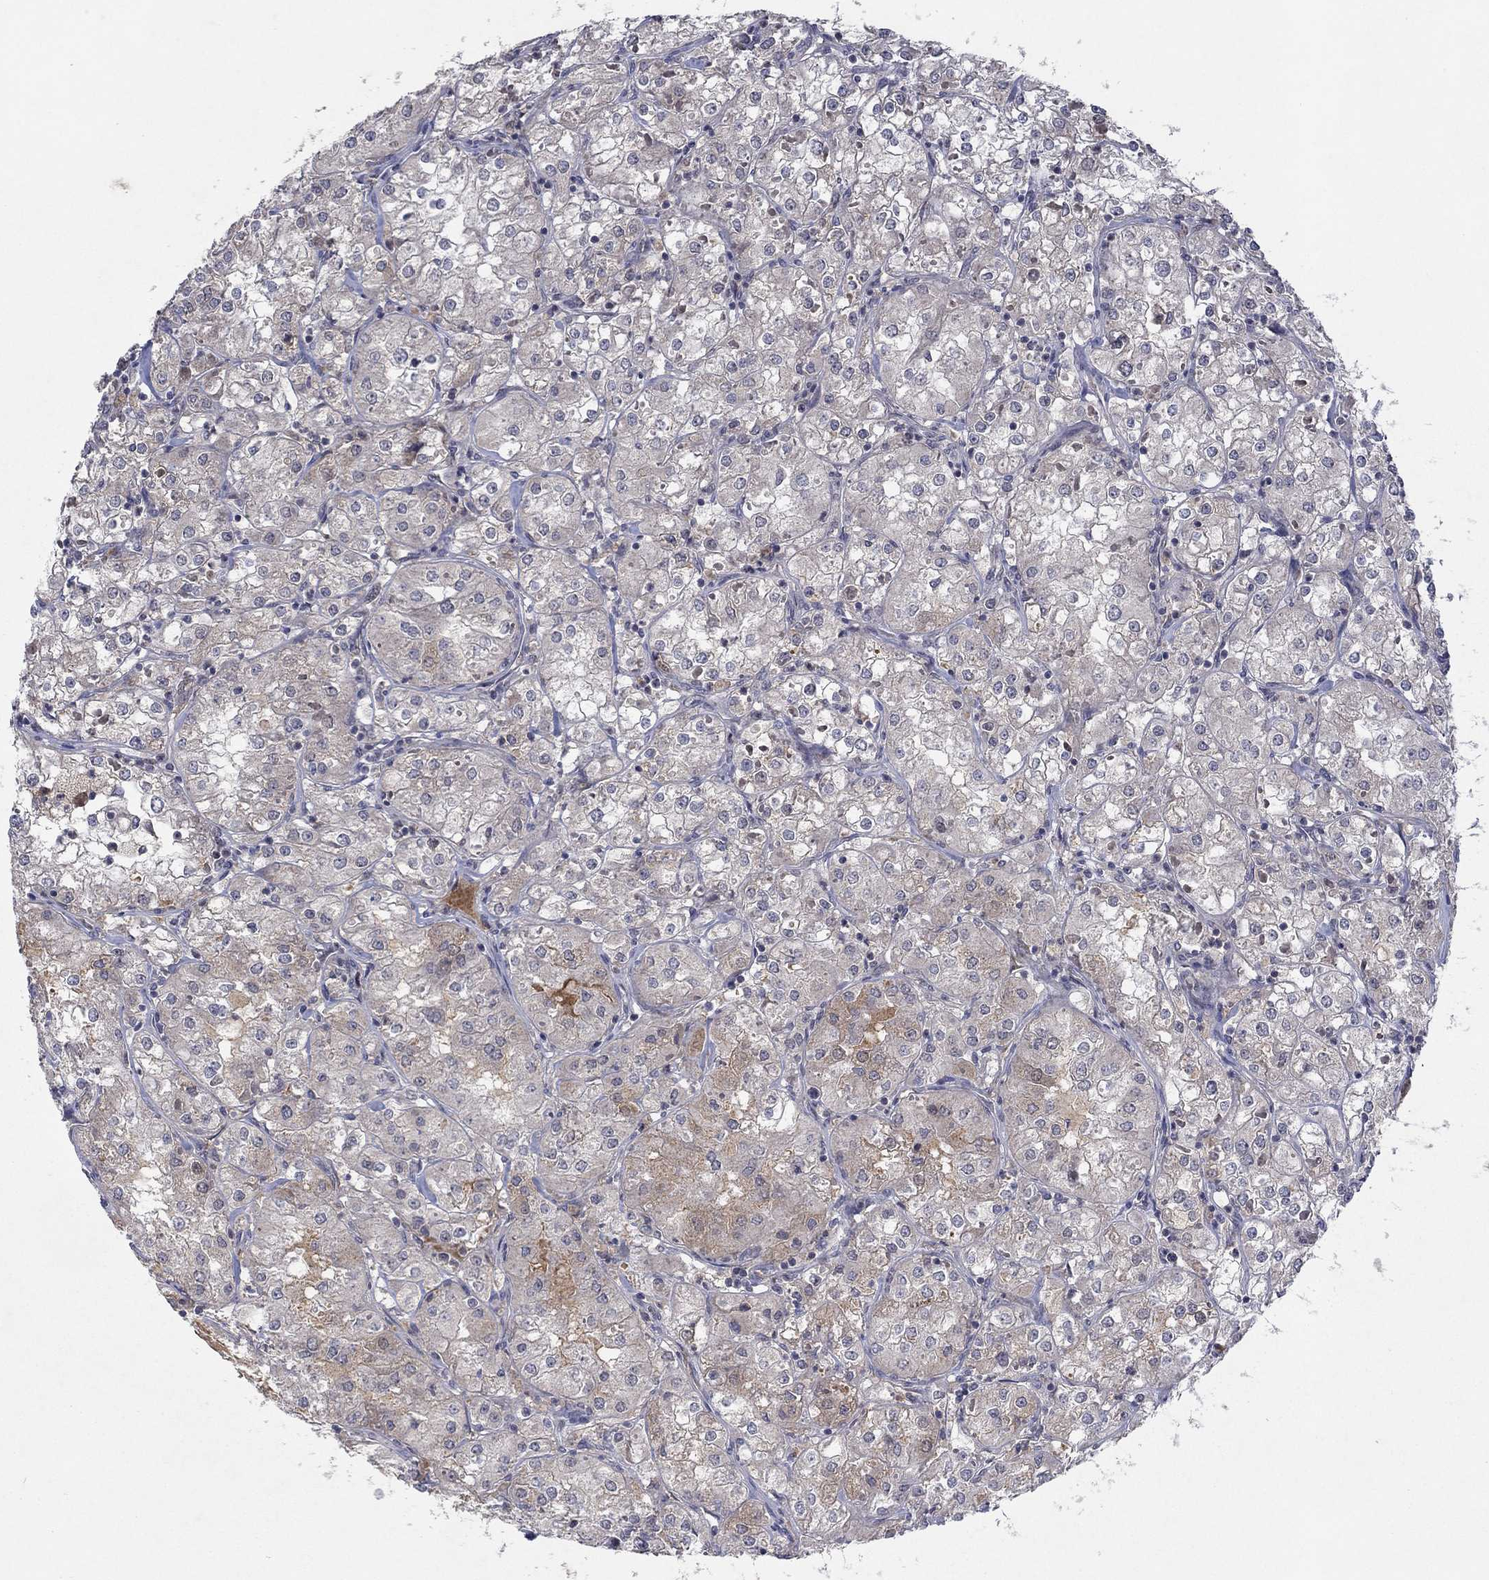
{"staining": {"intensity": "weak", "quantity": "<25%", "location": "cytoplasmic/membranous"}, "tissue": "renal cancer", "cell_type": "Tumor cells", "image_type": "cancer", "snomed": [{"axis": "morphology", "description": "Adenocarcinoma, NOS"}, {"axis": "topography", "description": "Kidney"}], "caption": "A photomicrograph of human renal cancer (adenocarcinoma) is negative for staining in tumor cells.", "gene": "IL4", "patient": {"sex": "male", "age": 77}}